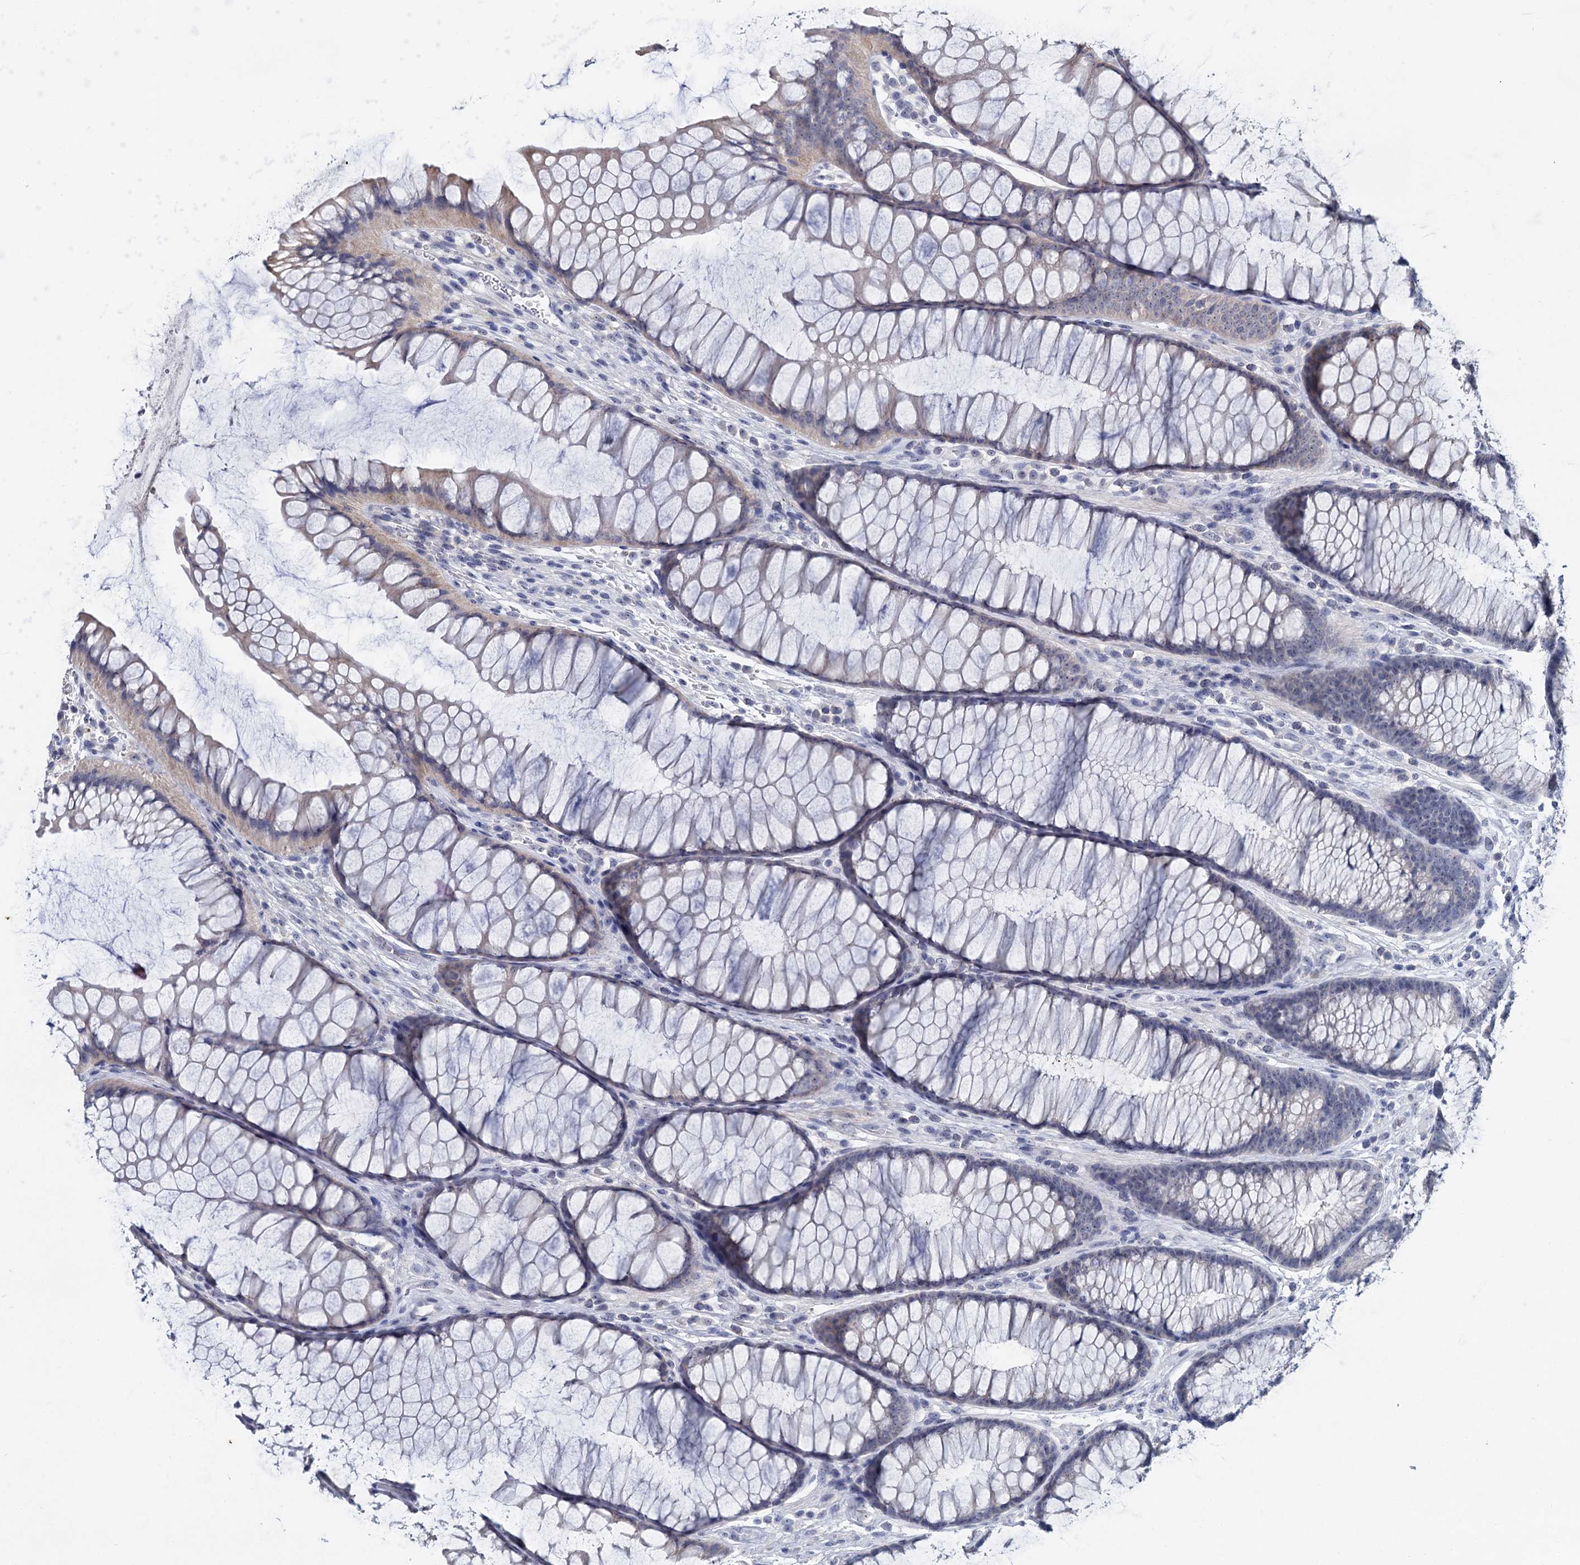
{"staining": {"intensity": "negative", "quantity": "none", "location": "none"}, "tissue": "colon", "cell_type": "Endothelial cells", "image_type": "normal", "snomed": [{"axis": "morphology", "description": "Normal tissue, NOS"}, {"axis": "topography", "description": "Colon"}], "caption": "The IHC micrograph has no significant positivity in endothelial cells of colon. (DAB IHC with hematoxylin counter stain).", "gene": "SFN", "patient": {"sex": "female", "age": 82}}